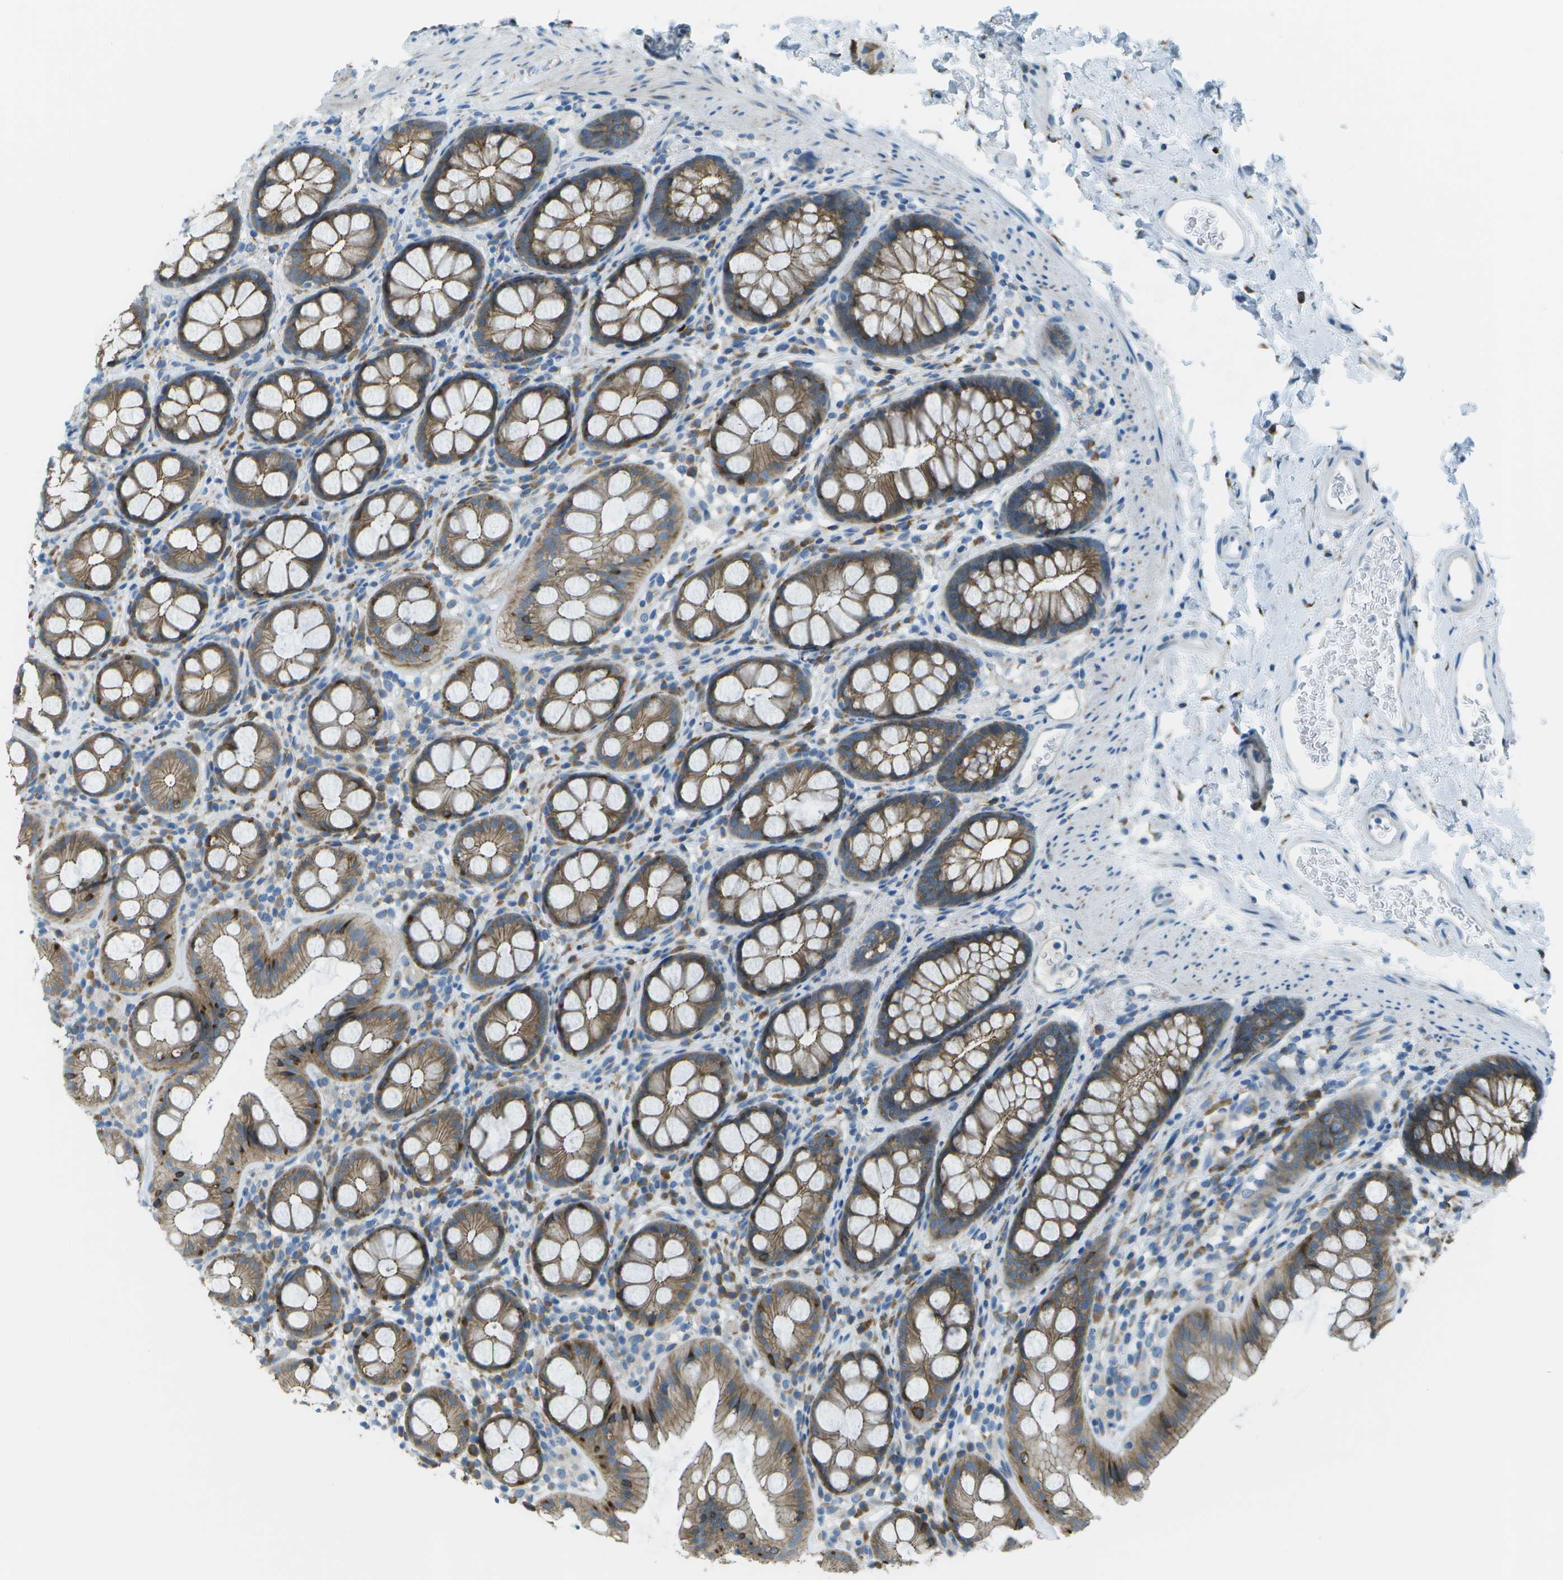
{"staining": {"intensity": "moderate", "quantity": ">75%", "location": "cytoplasmic/membranous"}, "tissue": "rectum", "cell_type": "Glandular cells", "image_type": "normal", "snomed": [{"axis": "morphology", "description": "Normal tissue, NOS"}, {"axis": "topography", "description": "Rectum"}], "caption": "The photomicrograph displays staining of normal rectum, revealing moderate cytoplasmic/membranous protein positivity (brown color) within glandular cells. (IHC, brightfield microscopy, high magnification).", "gene": "KCTD3", "patient": {"sex": "female", "age": 65}}